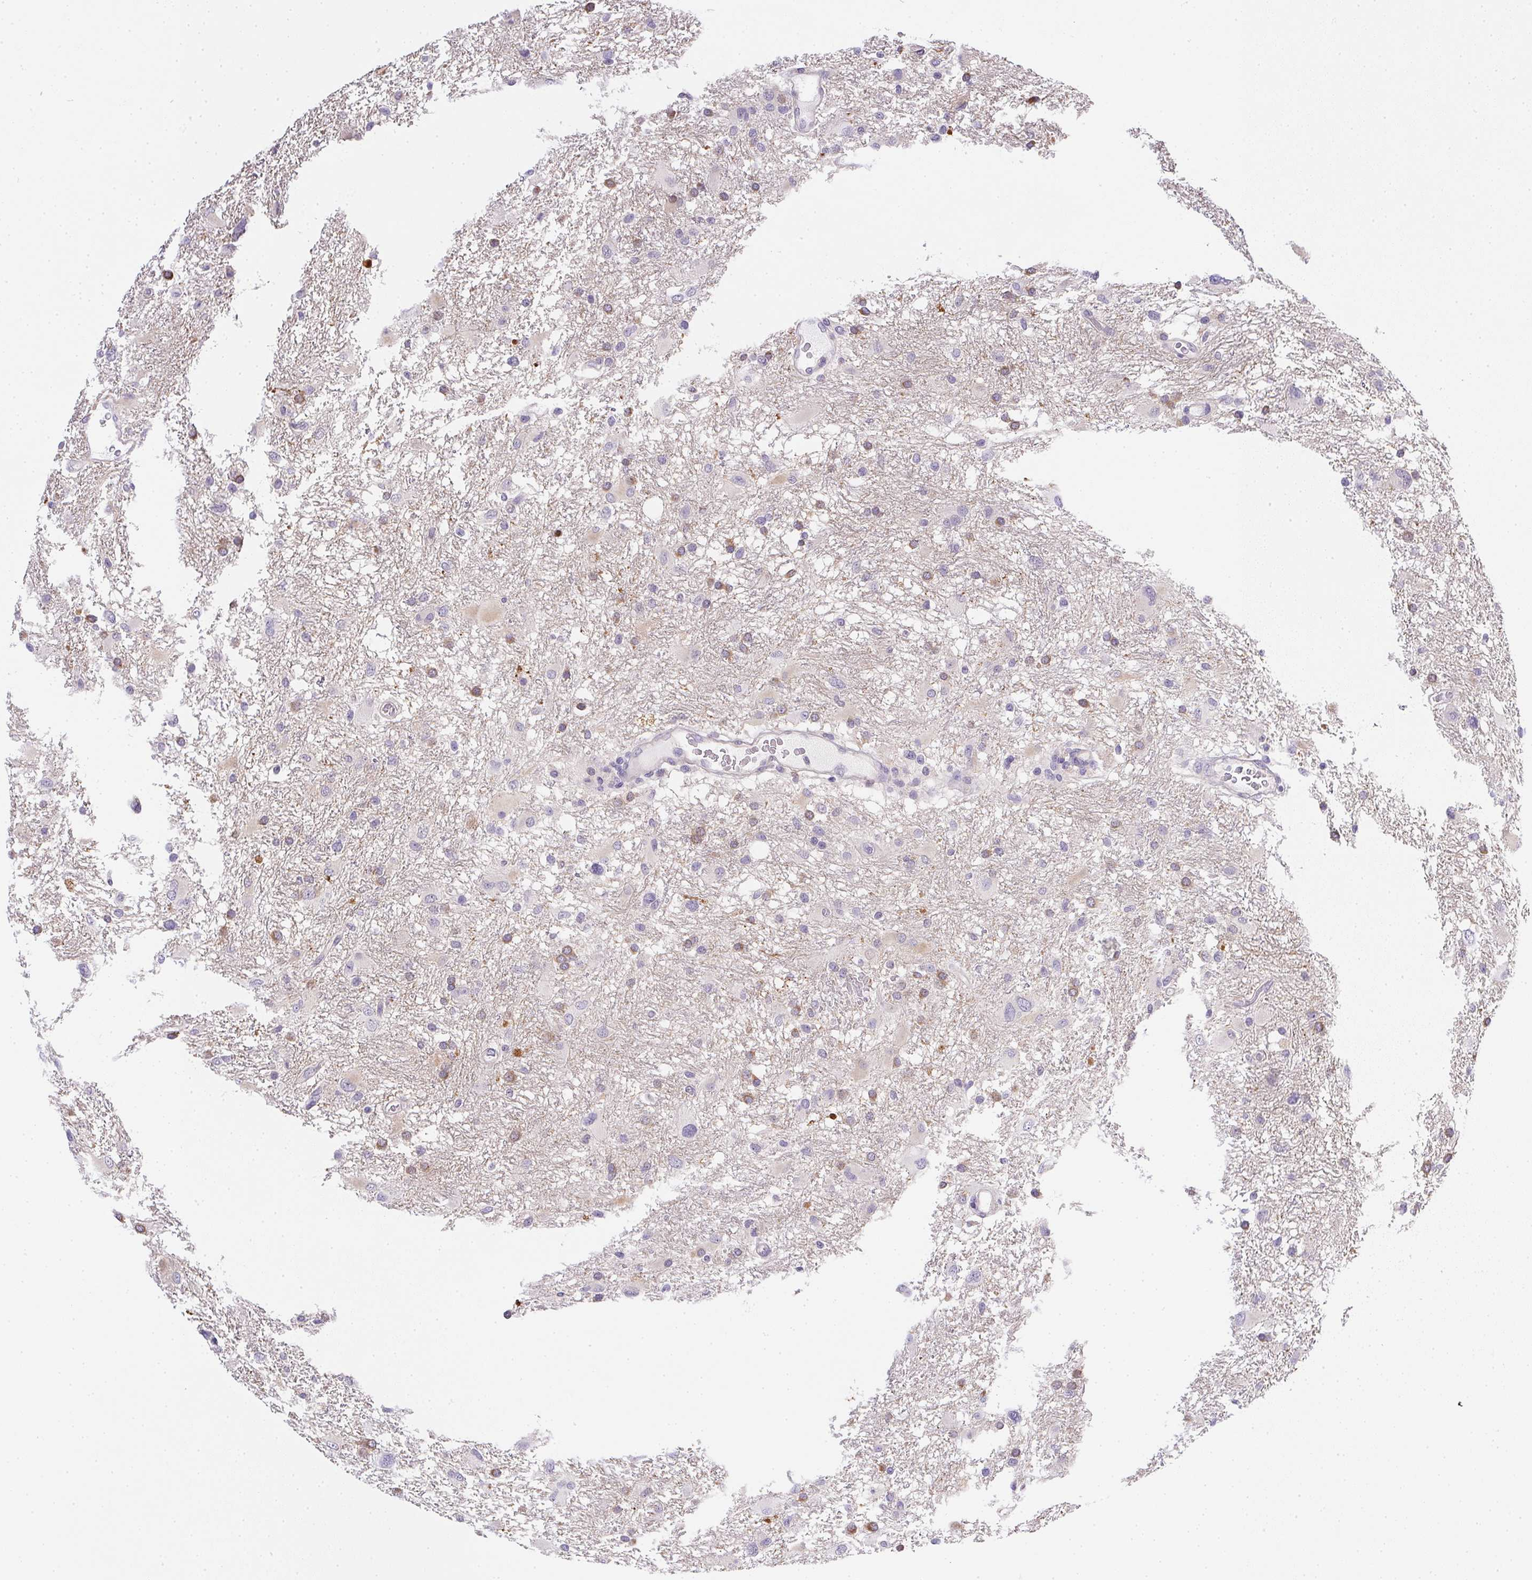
{"staining": {"intensity": "weak", "quantity": "<25%", "location": "cytoplasmic/membranous"}, "tissue": "glioma", "cell_type": "Tumor cells", "image_type": "cancer", "snomed": [{"axis": "morphology", "description": "Glioma, malignant, High grade"}, {"axis": "topography", "description": "Brain"}], "caption": "The immunohistochemistry image has no significant positivity in tumor cells of glioma tissue.", "gene": "SLC17A7", "patient": {"sex": "male", "age": 53}}